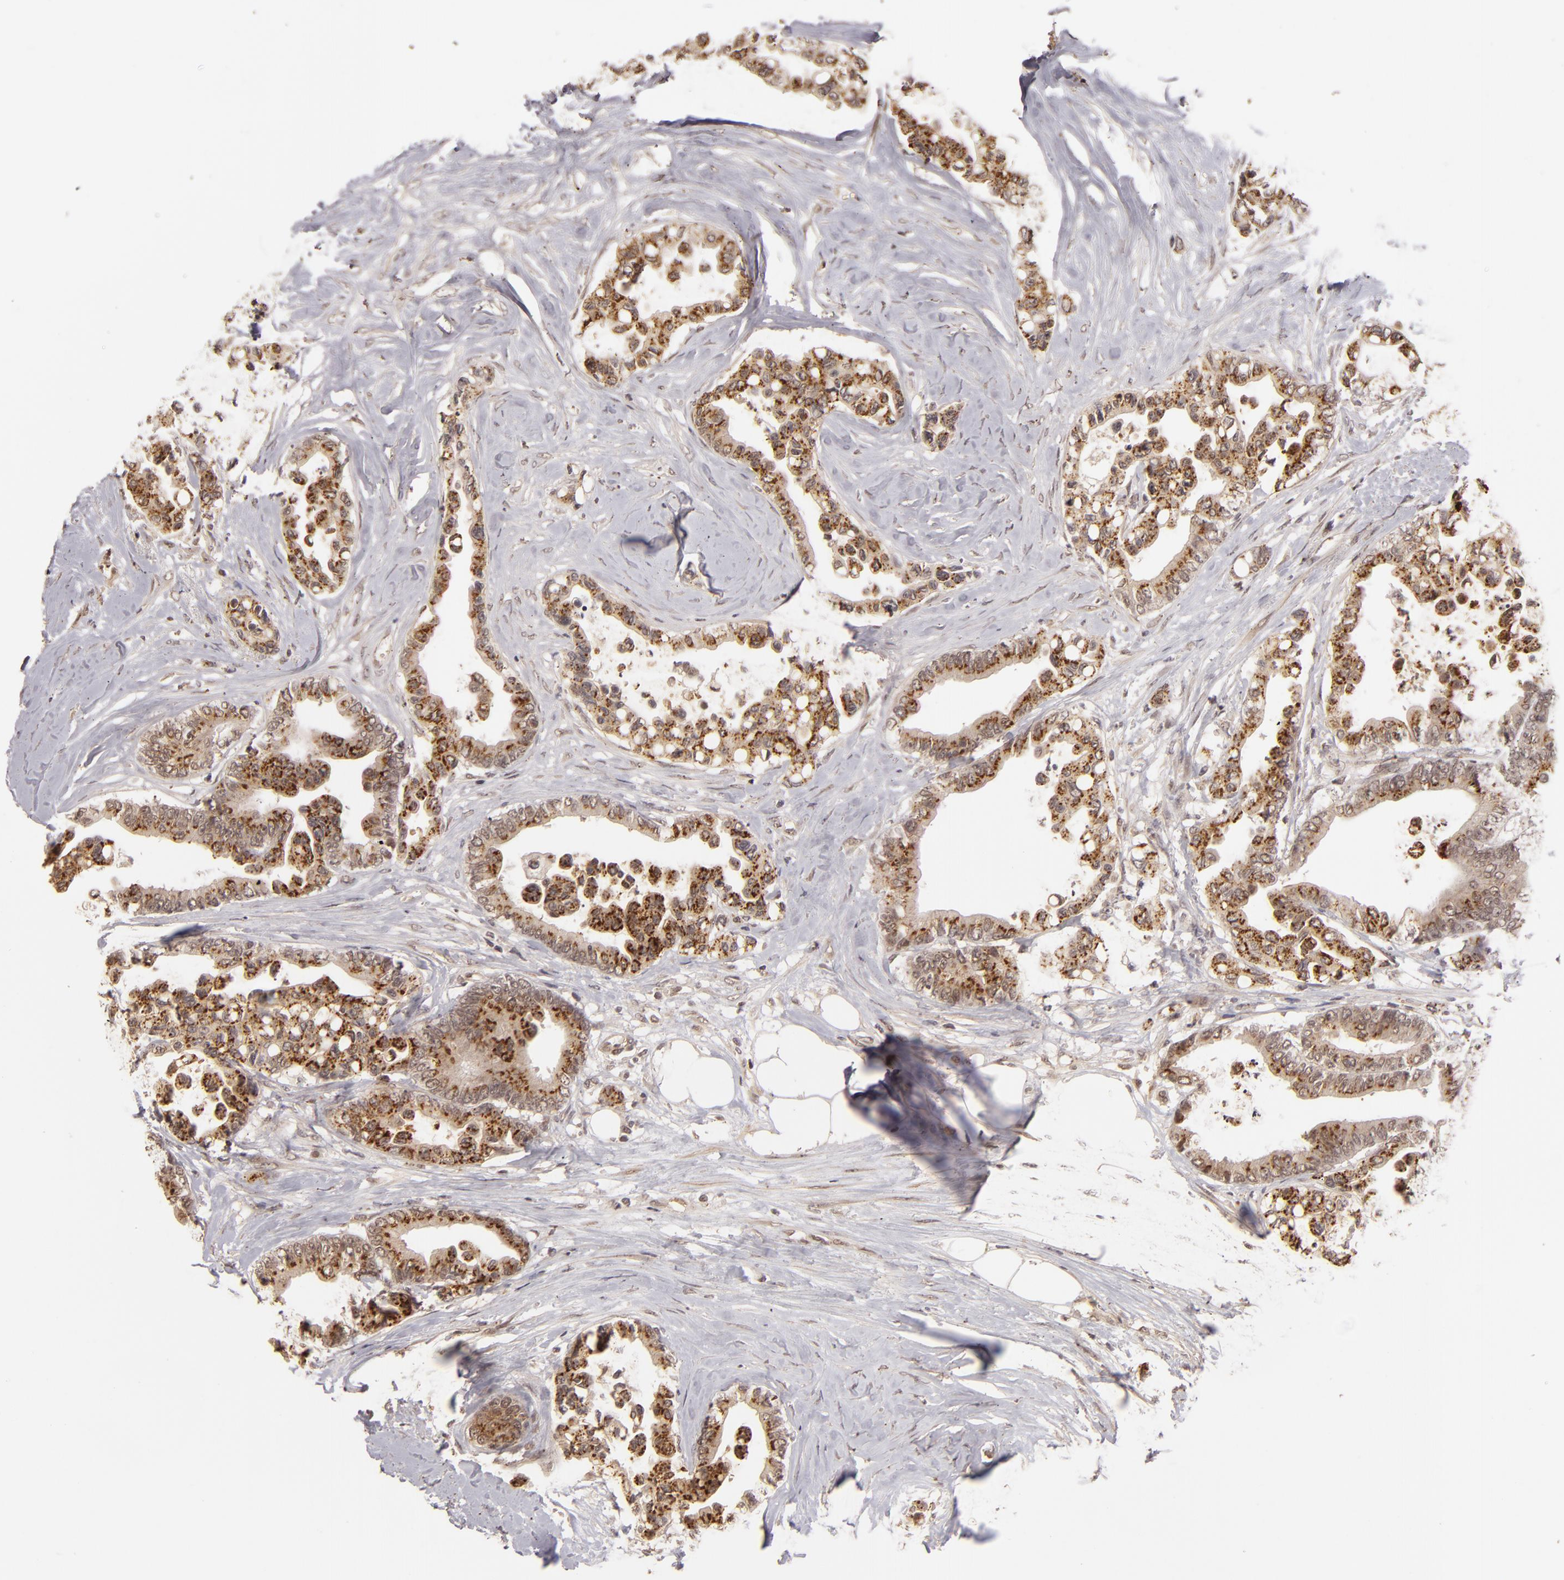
{"staining": {"intensity": "moderate", "quantity": ">75%", "location": "cytoplasmic/membranous"}, "tissue": "colorectal cancer", "cell_type": "Tumor cells", "image_type": "cancer", "snomed": [{"axis": "morphology", "description": "Adenocarcinoma, NOS"}, {"axis": "topography", "description": "Colon"}], "caption": "This micrograph demonstrates immunohistochemistry (IHC) staining of adenocarcinoma (colorectal), with medium moderate cytoplasmic/membranous staining in about >75% of tumor cells.", "gene": "DFFA", "patient": {"sex": "male", "age": 82}}